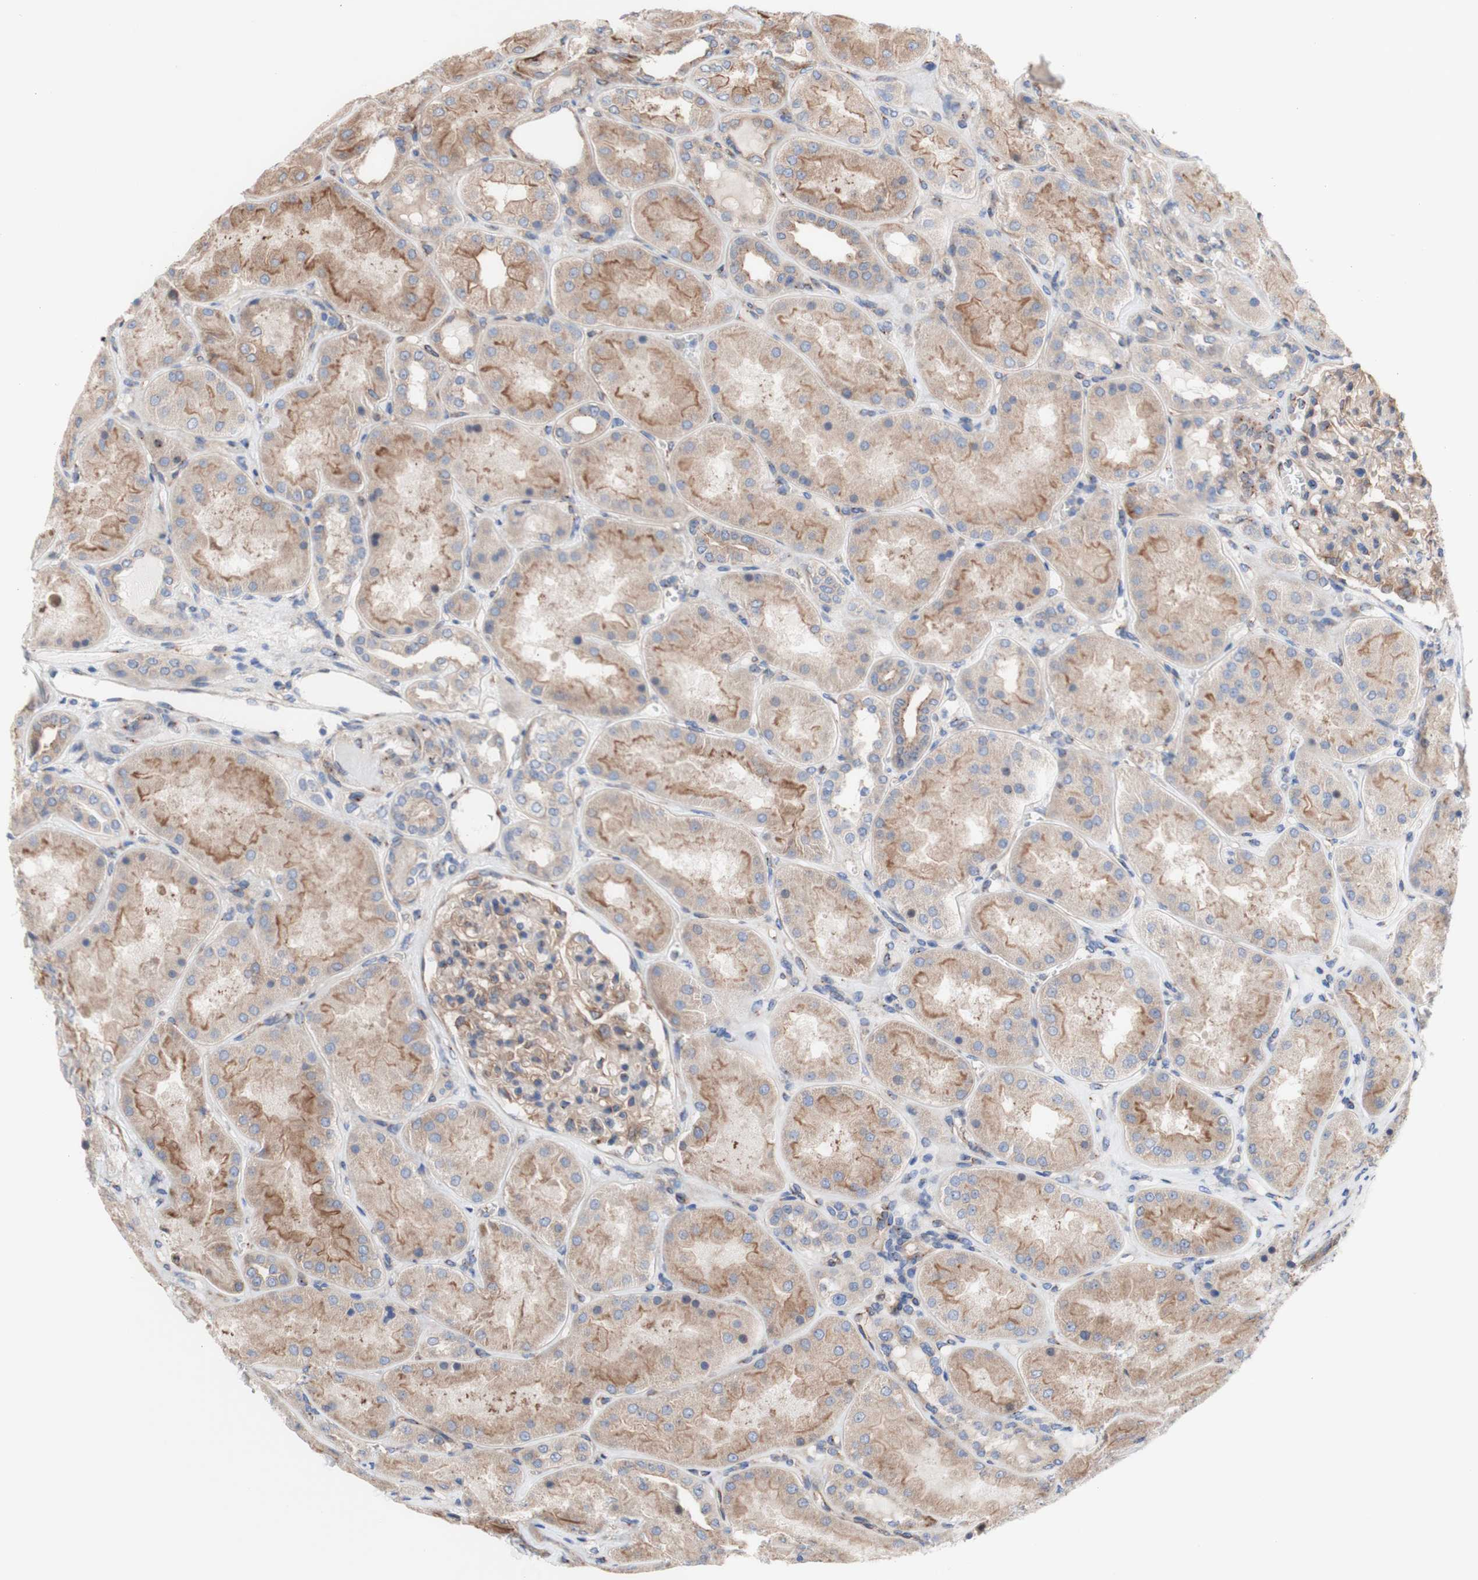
{"staining": {"intensity": "moderate", "quantity": ">75%", "location": "cytoplasmic/membranous"}, "tissue": "kidney", "cell_type": "Cells in glomeruli", "image_type": "normal", "snomed": [{"axis": "morphology", "description": "Normal tissue, NOS"}, {"axis": "topography", "description": "Kidney"}], "caption": "Human kidney stained for a protein (brown) reveals moderate cytoplasmic/membranous positive positivity in about >75% of cells in glomeruli.", "gene": "LRIG3", "patient": {"sex": "female", "age": 56}}